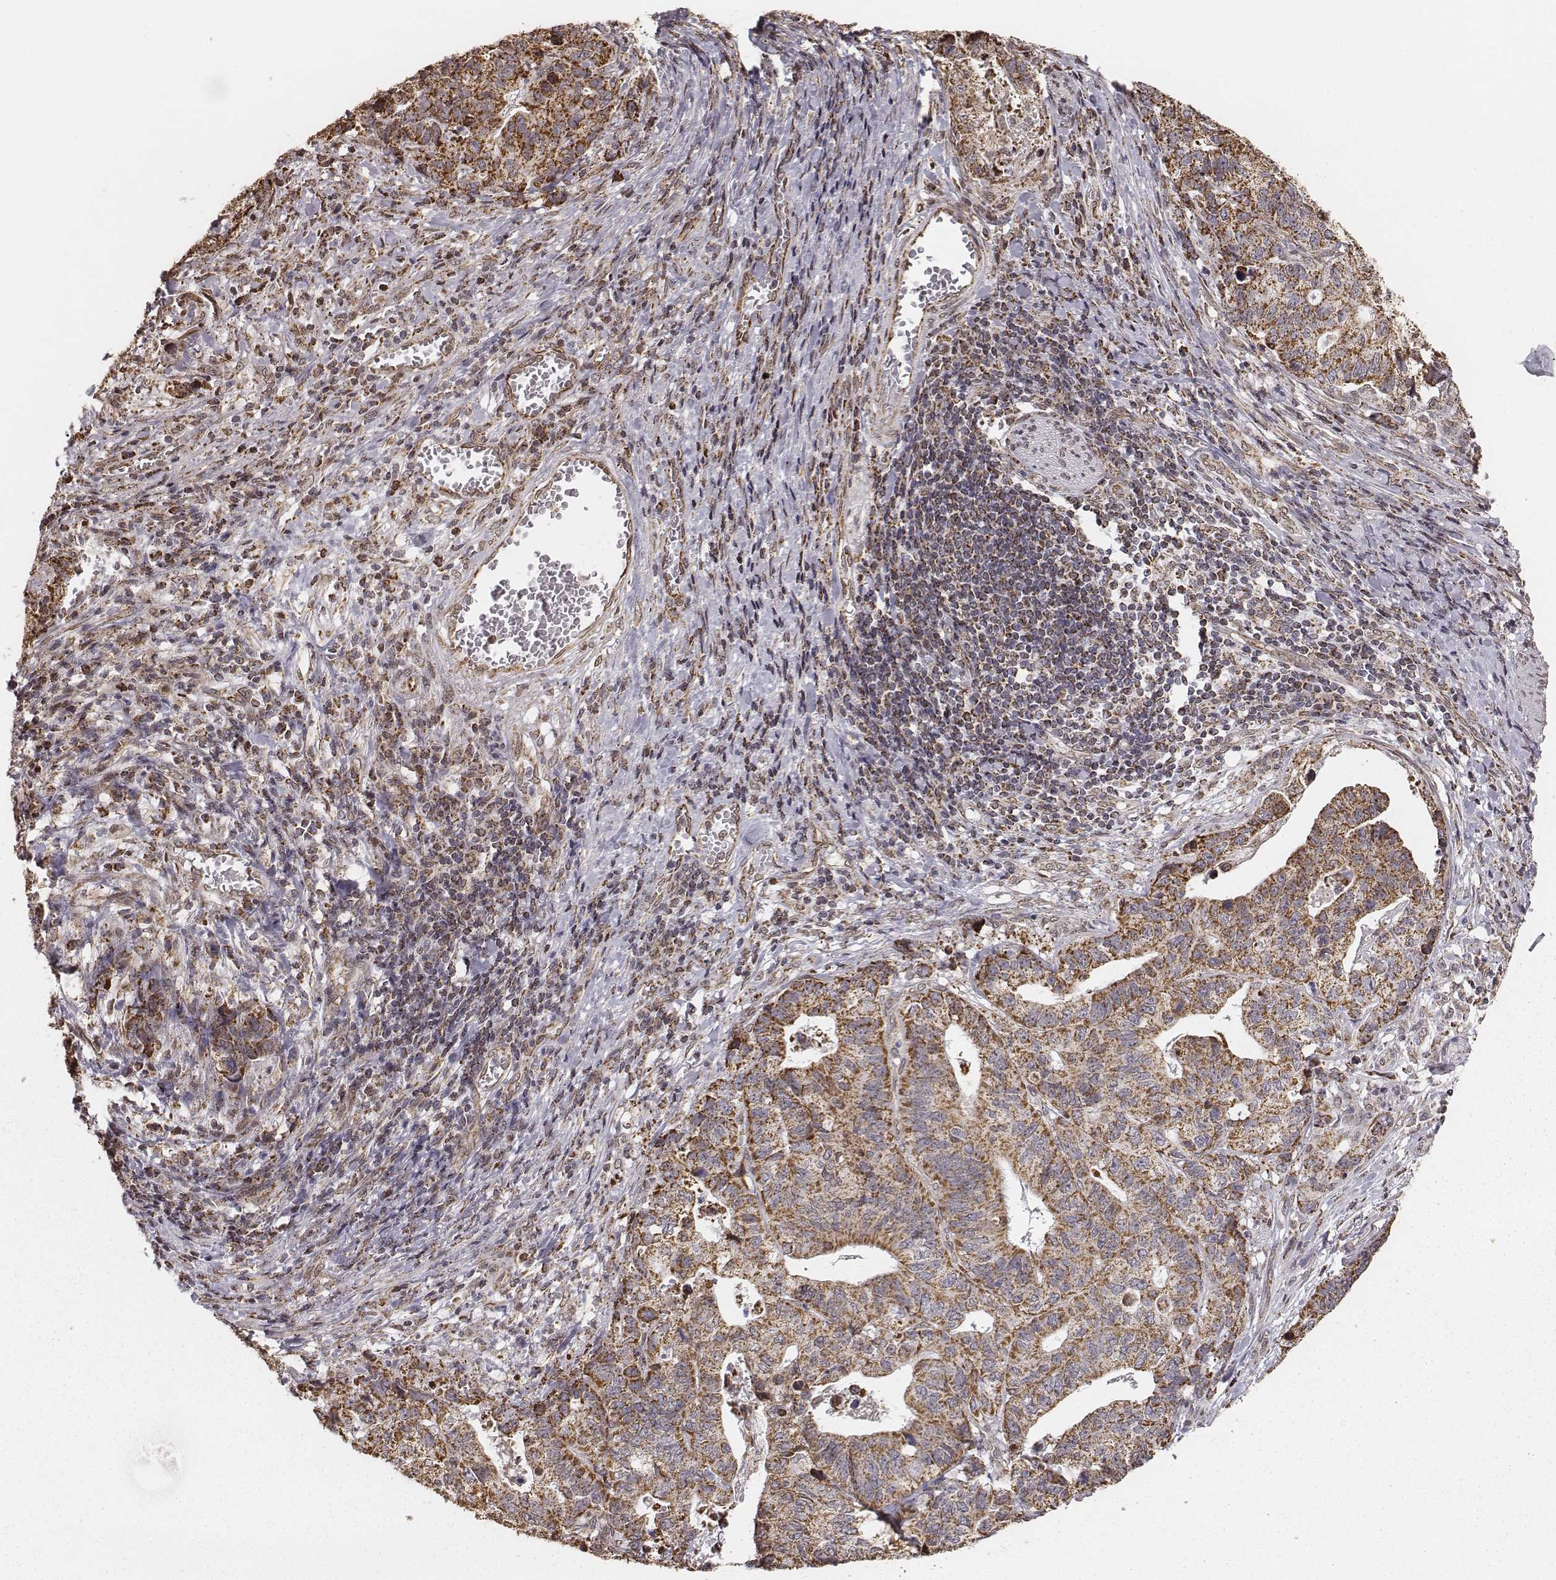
{"staining": {"intensity": "moderate", "quantity": ">75%", "location": "cytoplasmic/membranous"}, "tissue": "stomach cancer", "cell_type": "Tumor cells", "image_type": "cancer", "snomed": [{"axis": "morphology", "description": "Adenocarcinoma, NOS"}, {"axis": "topography", "description": "Stomach, upper"}], "caption": "This micrograph reveals immunohistochemistry staining of stomach adenocarcinoma, with medium moderate cytoplasmic/membranous expression in approximately >75% of tumor cells.", "gene": "ACOT2", "patient": {"sex": "female", "age": 67}}